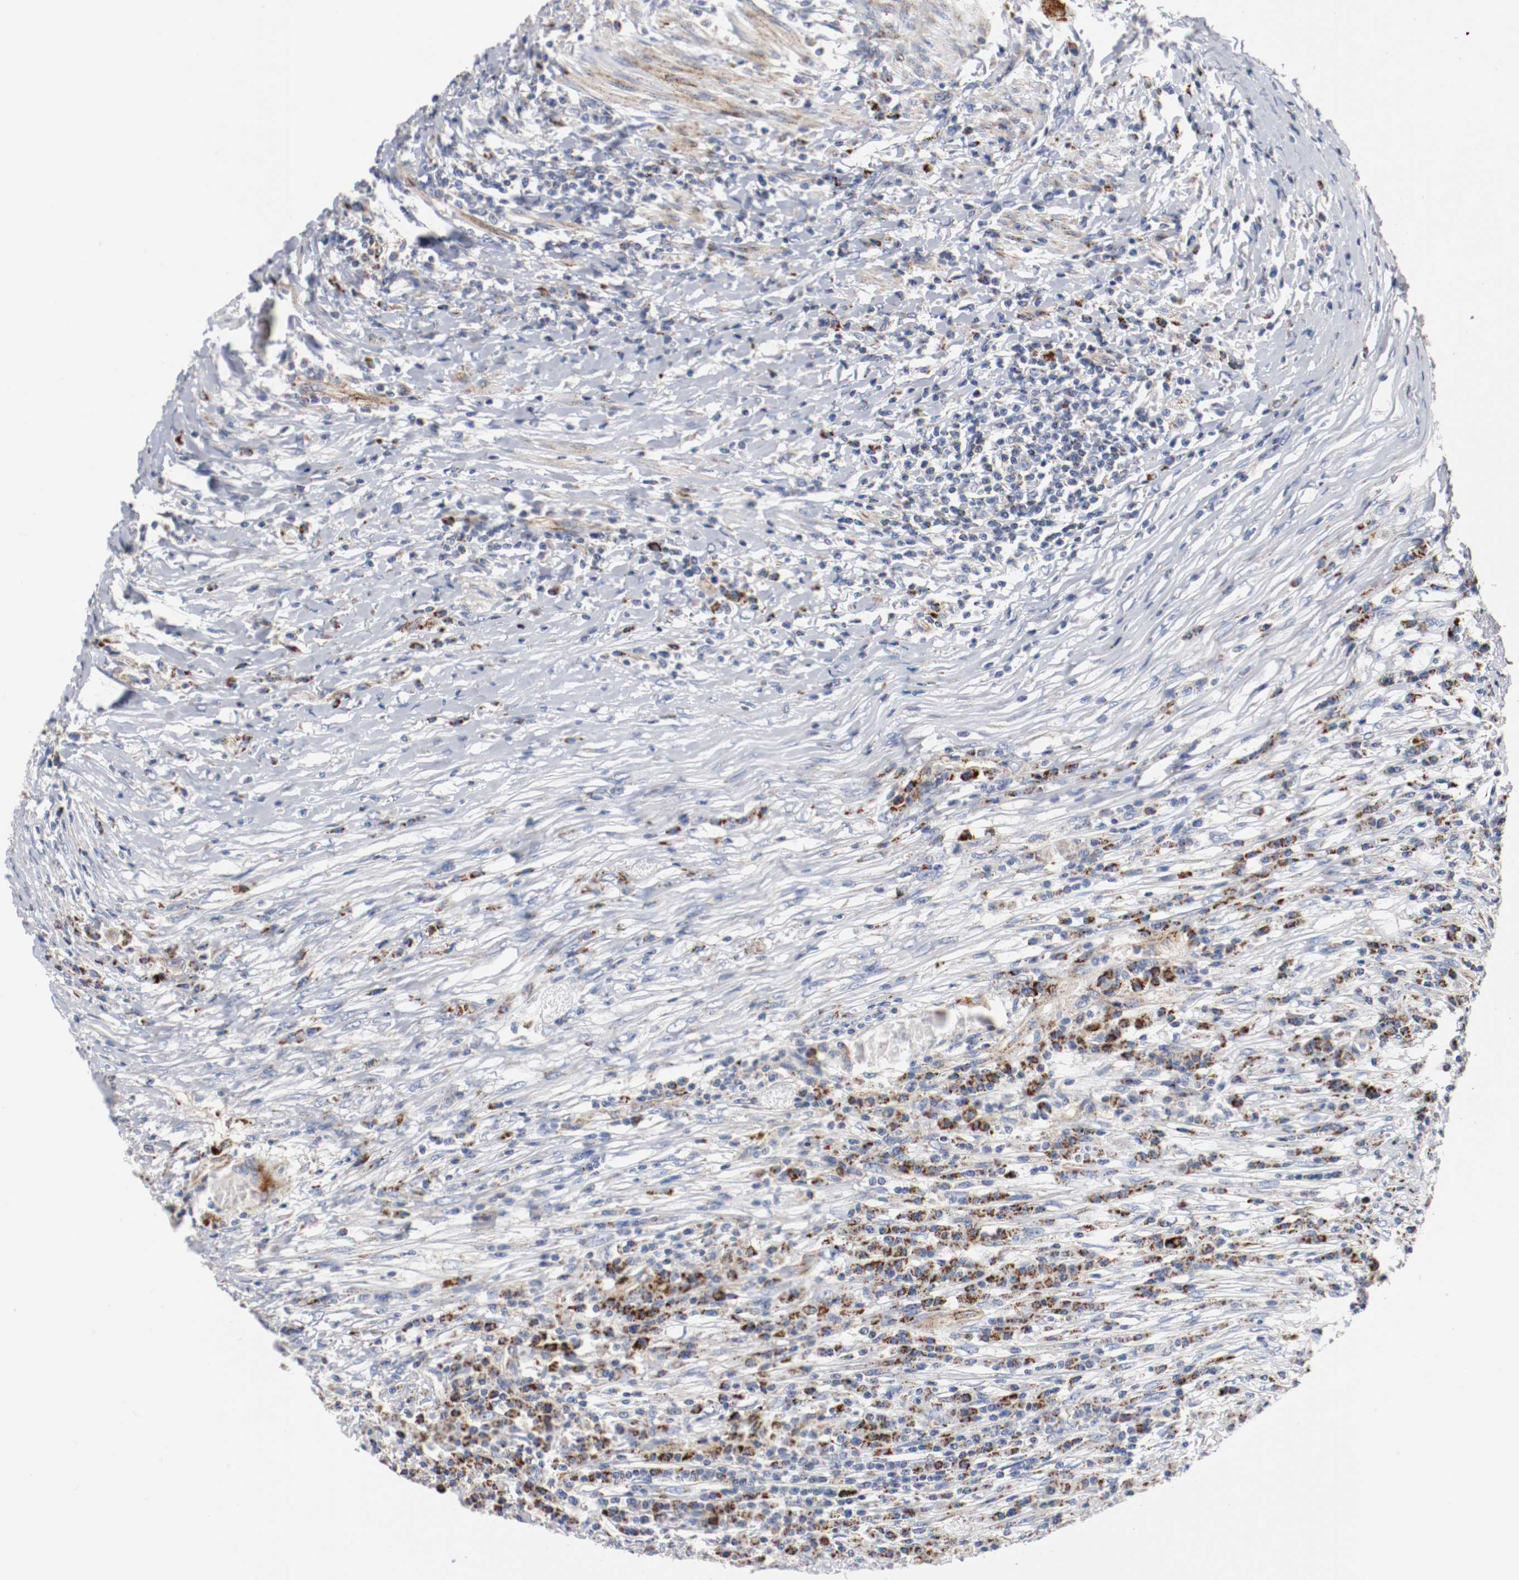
{"staining": {"intensity": "strong", "quantity": ">75%", "location": "cytoplasmic/membranous"}, "tissue": "colorectal cancer", "cell_type": "Tumor cells", "image_type": "cancer", "snomed": [{"axis": "morphology", "description": "Adenocarcinoma, NOS"}, {"axis": "topography", "description": "Colon"}], "caption": "Immunohistochemistry image of neoplastic tissue: colorectal adenocarcinoma stained using IHC demonstrates high levels of strong protein expression localized specifically in the cytoplasmic/membranous of tumor cells, appearing as a cytoplasmic/membranous brown color.", "gene": "TUBD1", "patient": {"sex": "female", "age": 78}}